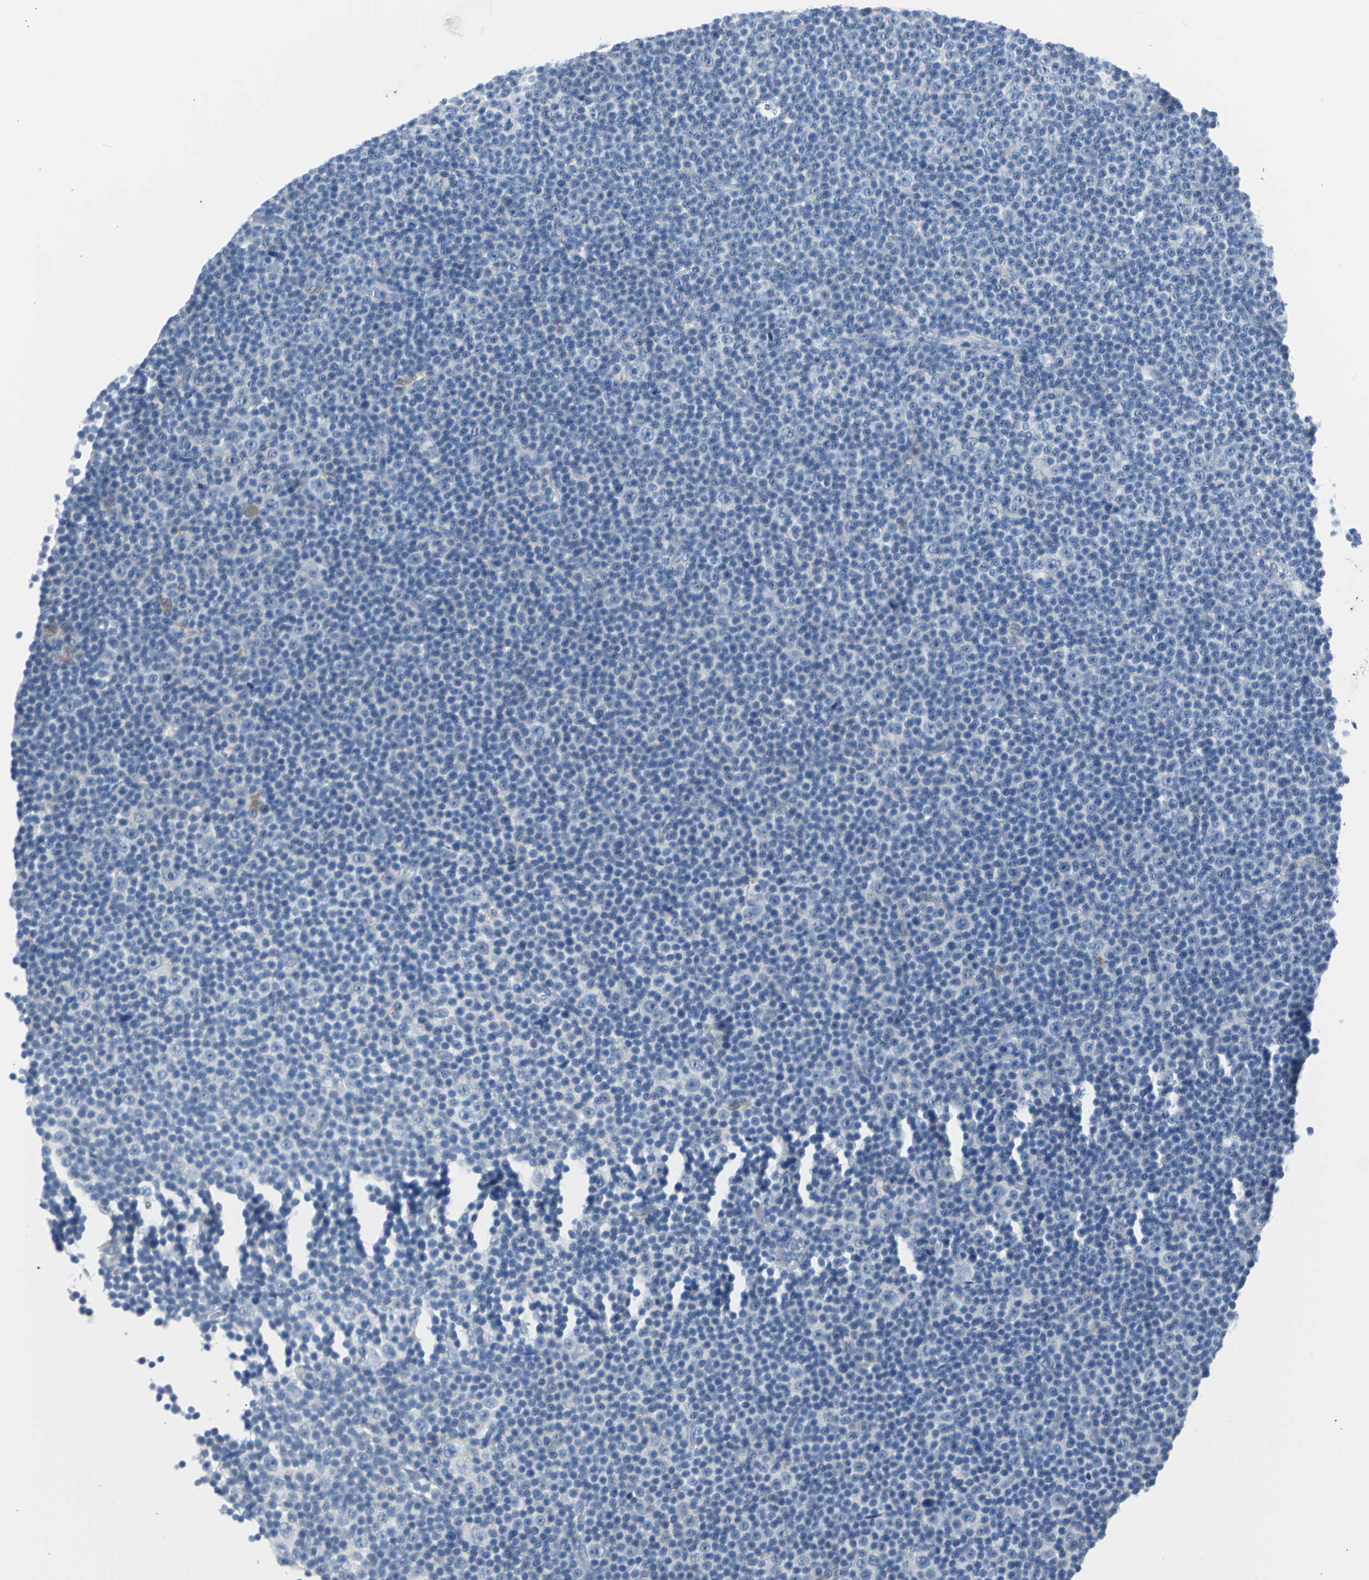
{"staining": {"intensity": "negative", "quantity": "none", "location": "none"}, "tissue": "lymphoma", "cell_type": "Tumor cells", "image_type": "cancer", "snomed": [{"axis": "morphology", "description": "Malignant lymphoma, non-Hodgkin's type, Low grade"}, {"axis": "topography", "description": "Lymph node"}], "caption": "This is an IHC photomicrograph of human low-grade malignant lymphoma, non-Hodgkin's type. There is no expression in tumor cells.", "gene": "KRT7", "patient": {"sex": "female", "age": 67}}